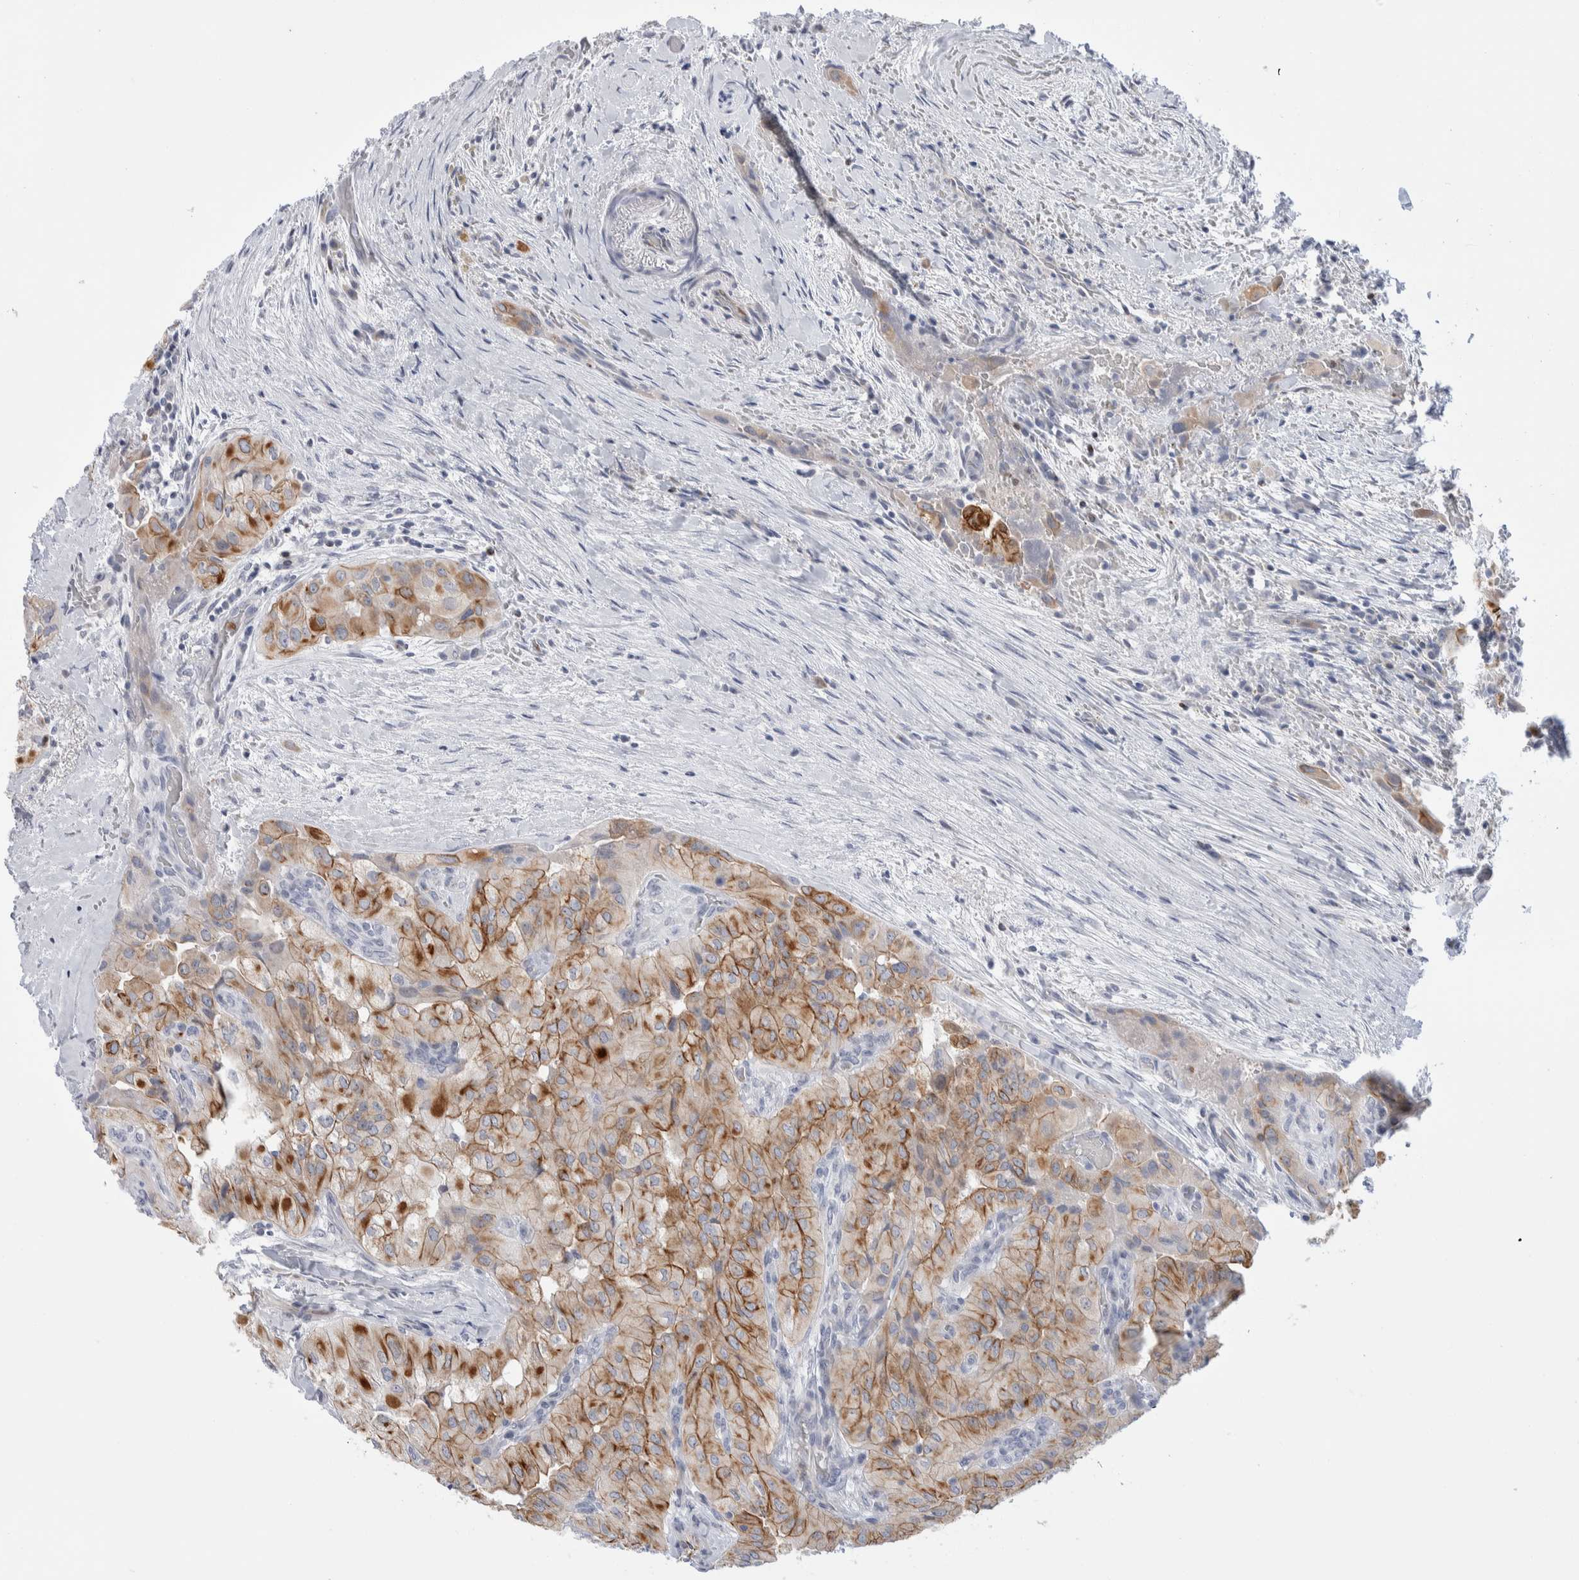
{"staining": {"intensity": "moderate", "quantity": ">75%", "location": "cytoplasmic/membranous"}, "tissue": "thyroid cancer", "cell_type": "Tumor cells", "image_type": "cancer", "snomed": [{"axis": "morphology", "description": "Papillary adenocarcinoma, NOS"}, {"axis": "topography", "description": "Thyroid gland"}], "caption": "Immunohistochemical staining of thyroid cancer (papillary adenocarcinoma) displays moderate cytoplasmic/membranous protein expression in approximately >75% of tumor cells.", "gene": "C1orf112", "patient": {"sex": "female", "age": 59}}